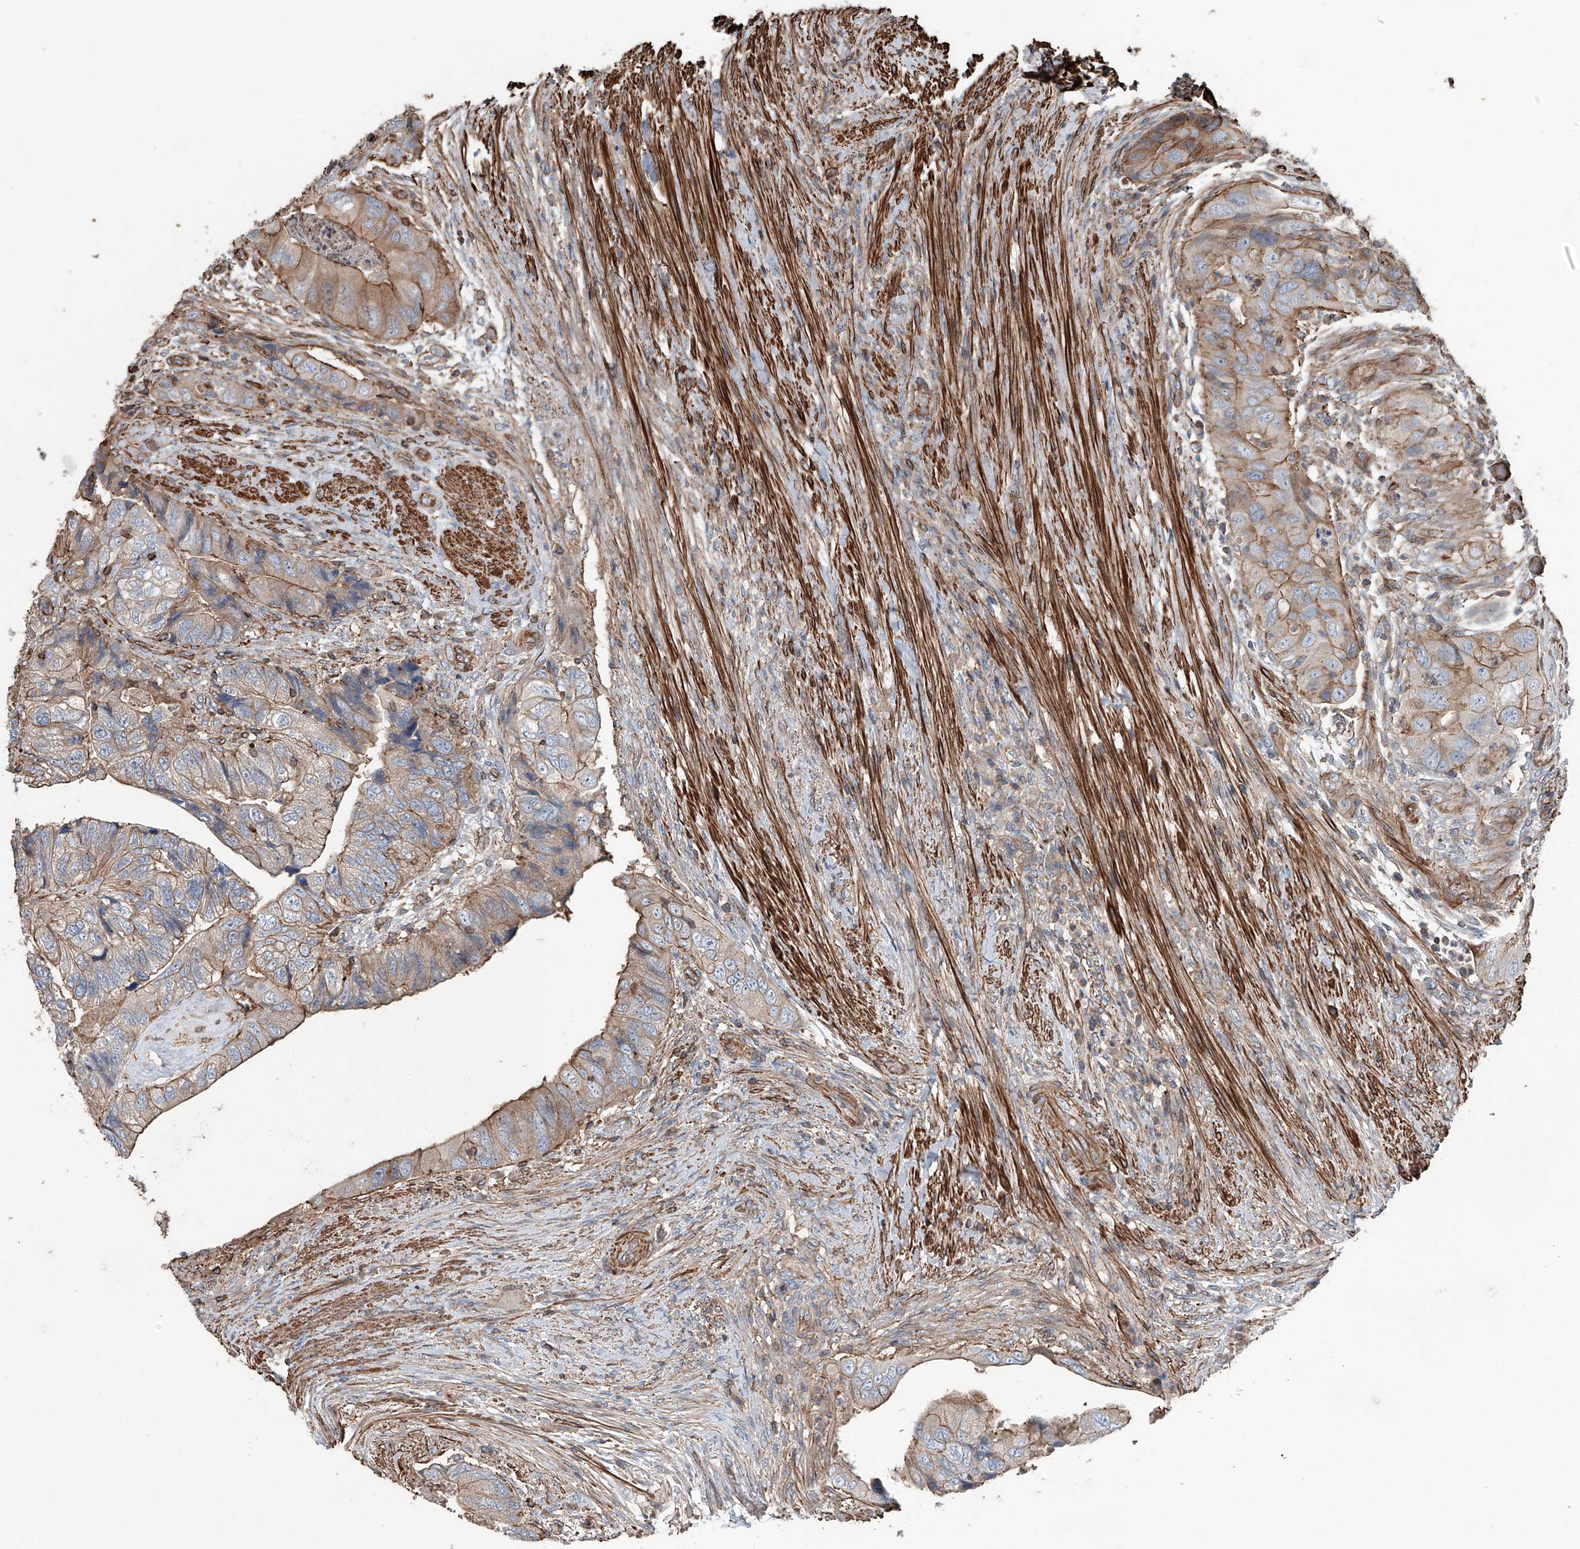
{"staining": {"intensity": "moderate", "quantity": "25%-75%", "location": "cytoplasmic/membranous"}, "tissue": "colorectal cancer", "cell_type": "Tumor cells", "image_type": "cancer", "snomed": [{"axis": "morphology", "description": "Adenocarcinoma, NOS"}, {"axis": "topography", "description": "Rectum"}], "caption": "Immunohistochemistry histopathology image of neoplastic tissue: colorectal cancer (adenocarcinoma) stained using immunohistochemistry (IHC) reveals medium levels of moderate protein expression localized specifically in the cytoplasmic/membranous of tumor cells, appearing as a cytoplasmic/membranous brown color.", "gene": "PIEZO2", "patient": {"sex": "male", "age": 63}}